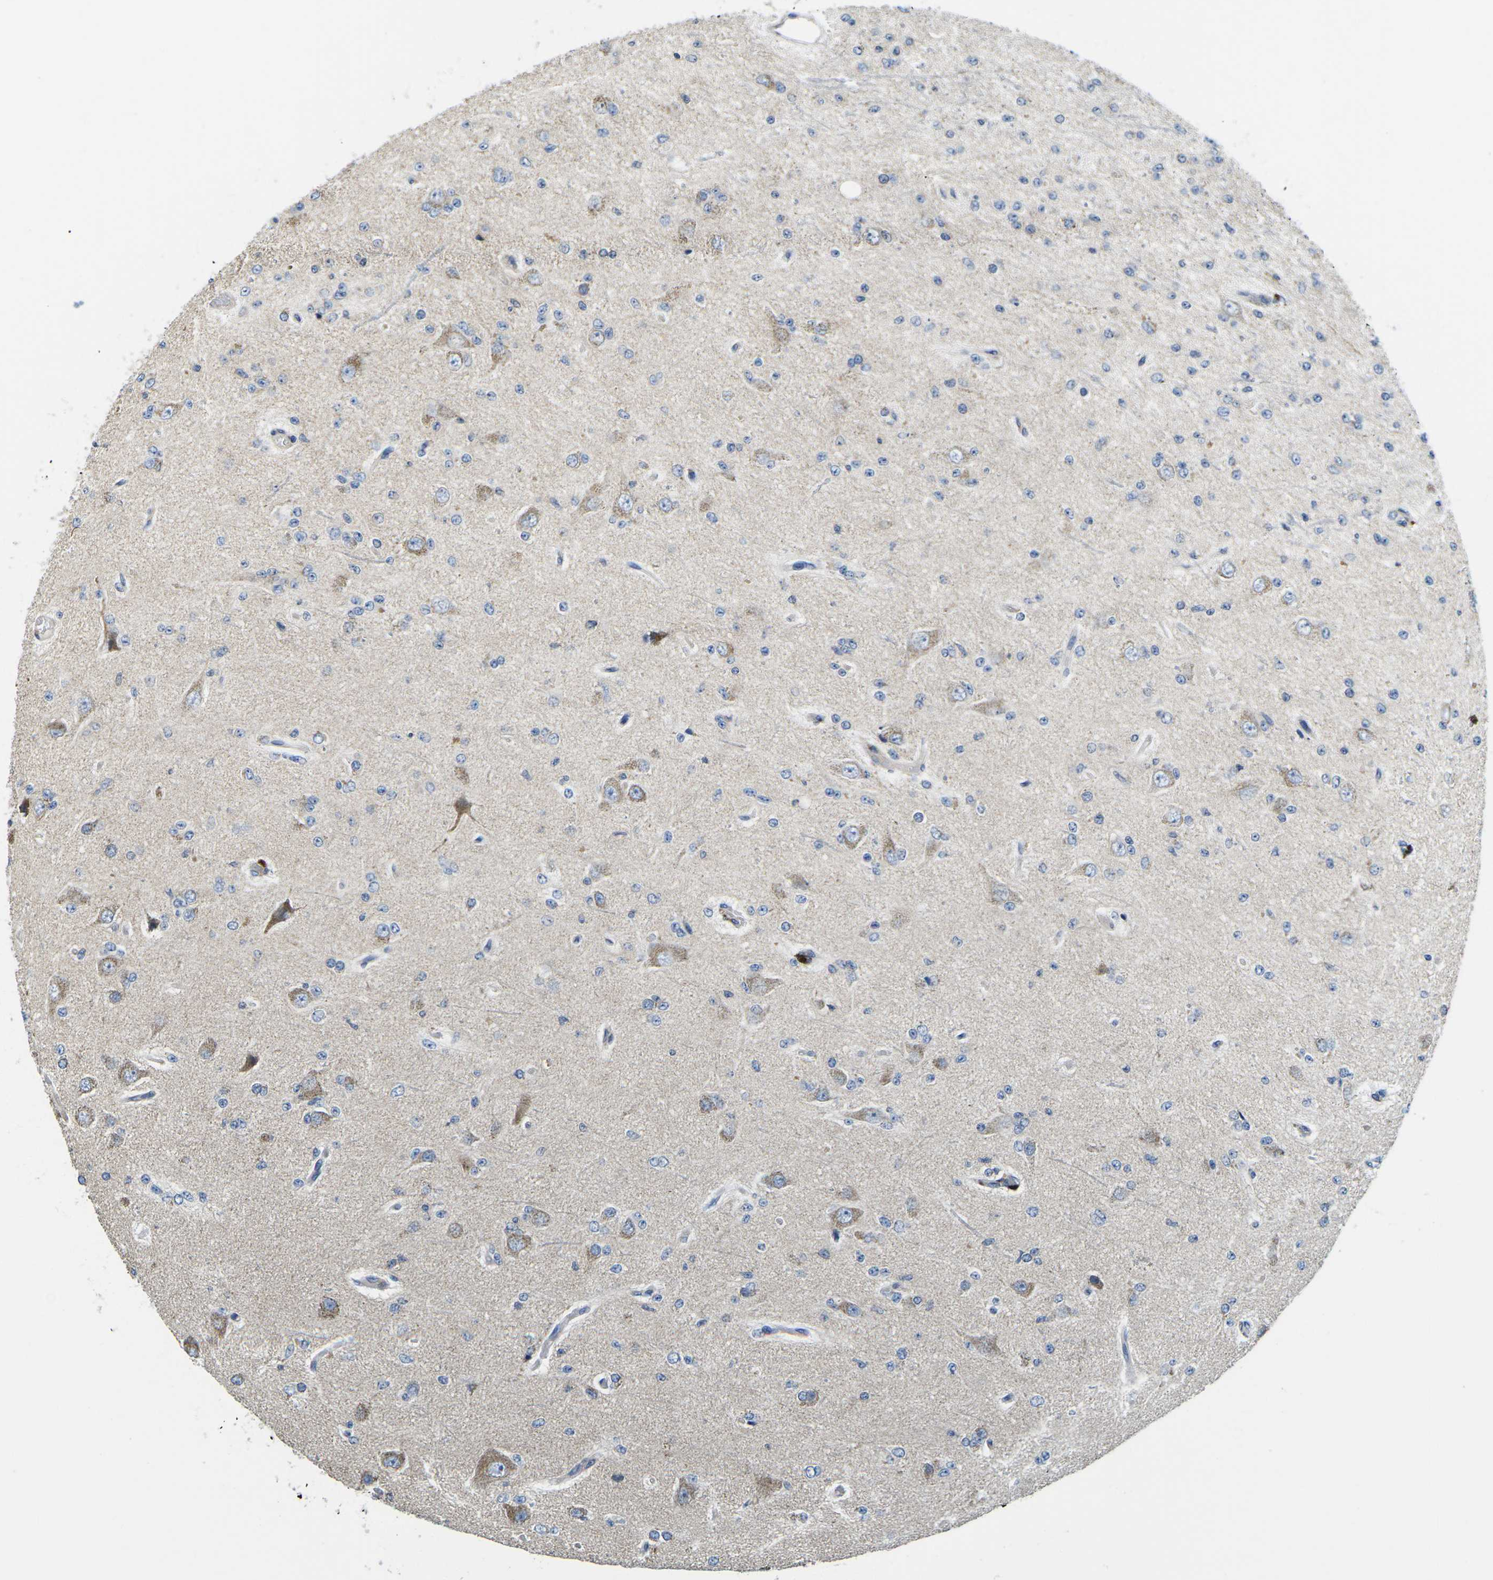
{"staining": {"intensity": "weak", "quantity": "25%-75%", "location": "cytoplasmic/membranous"}, "tissue": "glioma", "cell_type": "Tumor cells", "image_type": "cancer", "snomed": [{"axis": "morphology", "description": "Glioma, malignant, Low grade"}, {"axis": "topography", "description": "Brain"}], "caption": "Weak cytoplasmic/membranous expression is identified in approximately 25%-75% of tumor cells in low-grade glioma (malignant).", "gene": "TMEFF2", "patient": {"sex": "male", "age": 38}}